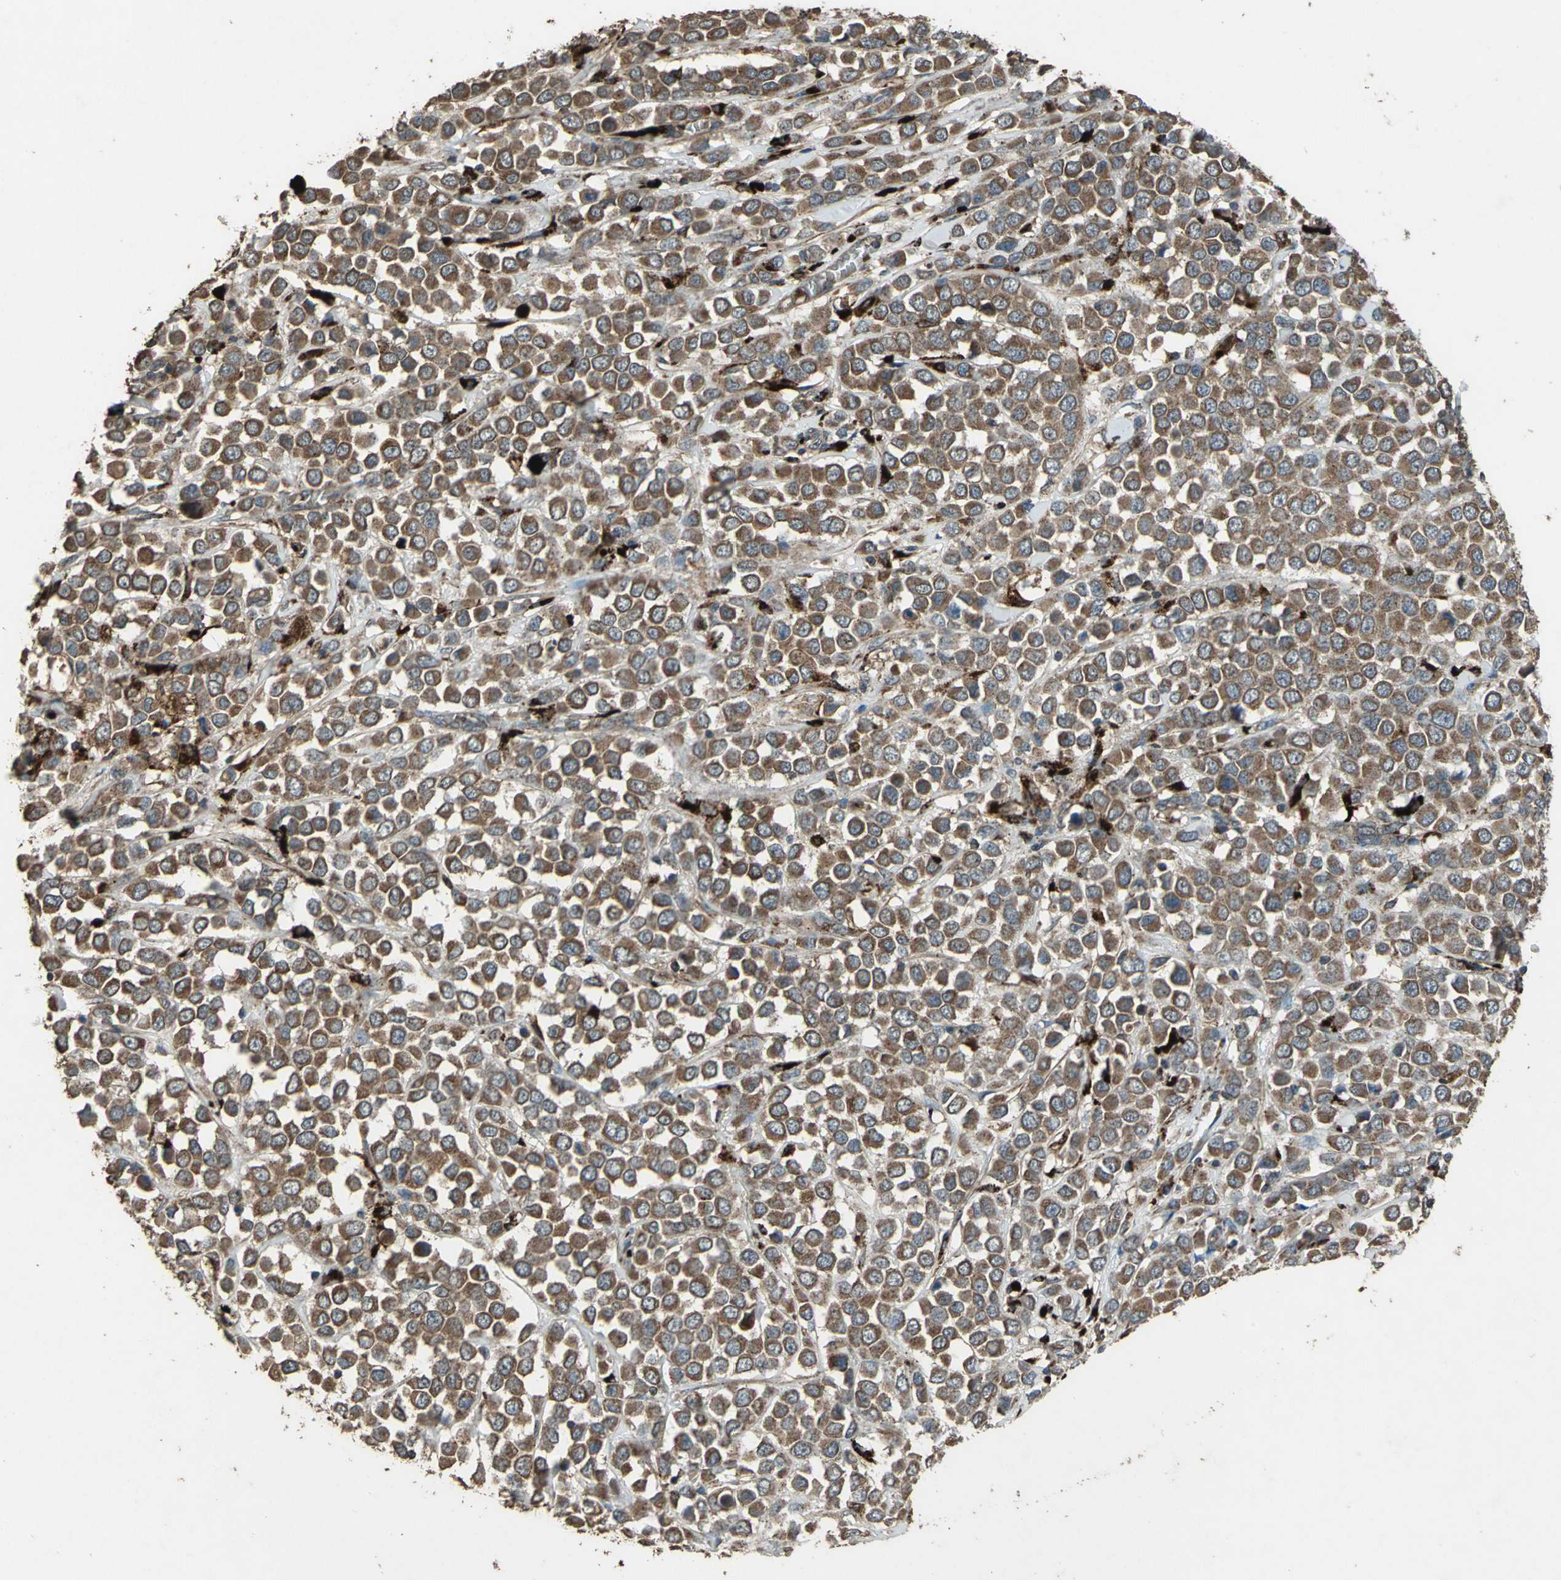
{"staining": {"intensity": "strong", "quantity": ">75%", "location": "cytoplasmic/membranous"}, "tissue": "breast cancer", "cell_type": "Tumor cells", "image_type": "cancer", "snomed": [{"axis": "morphology", "description": "Duct carcinoma"}, {"axis": "topography", "description": "Breast"}], "caption": "Immunohistochemical staining of human invasive ductal carcinoma (breast) displays strong cytoplasmic/membranous protein staining in approximately >75% of tumor cells.", "gene": "POLRMT", "patient": {"sex": "female", "age": 61}}